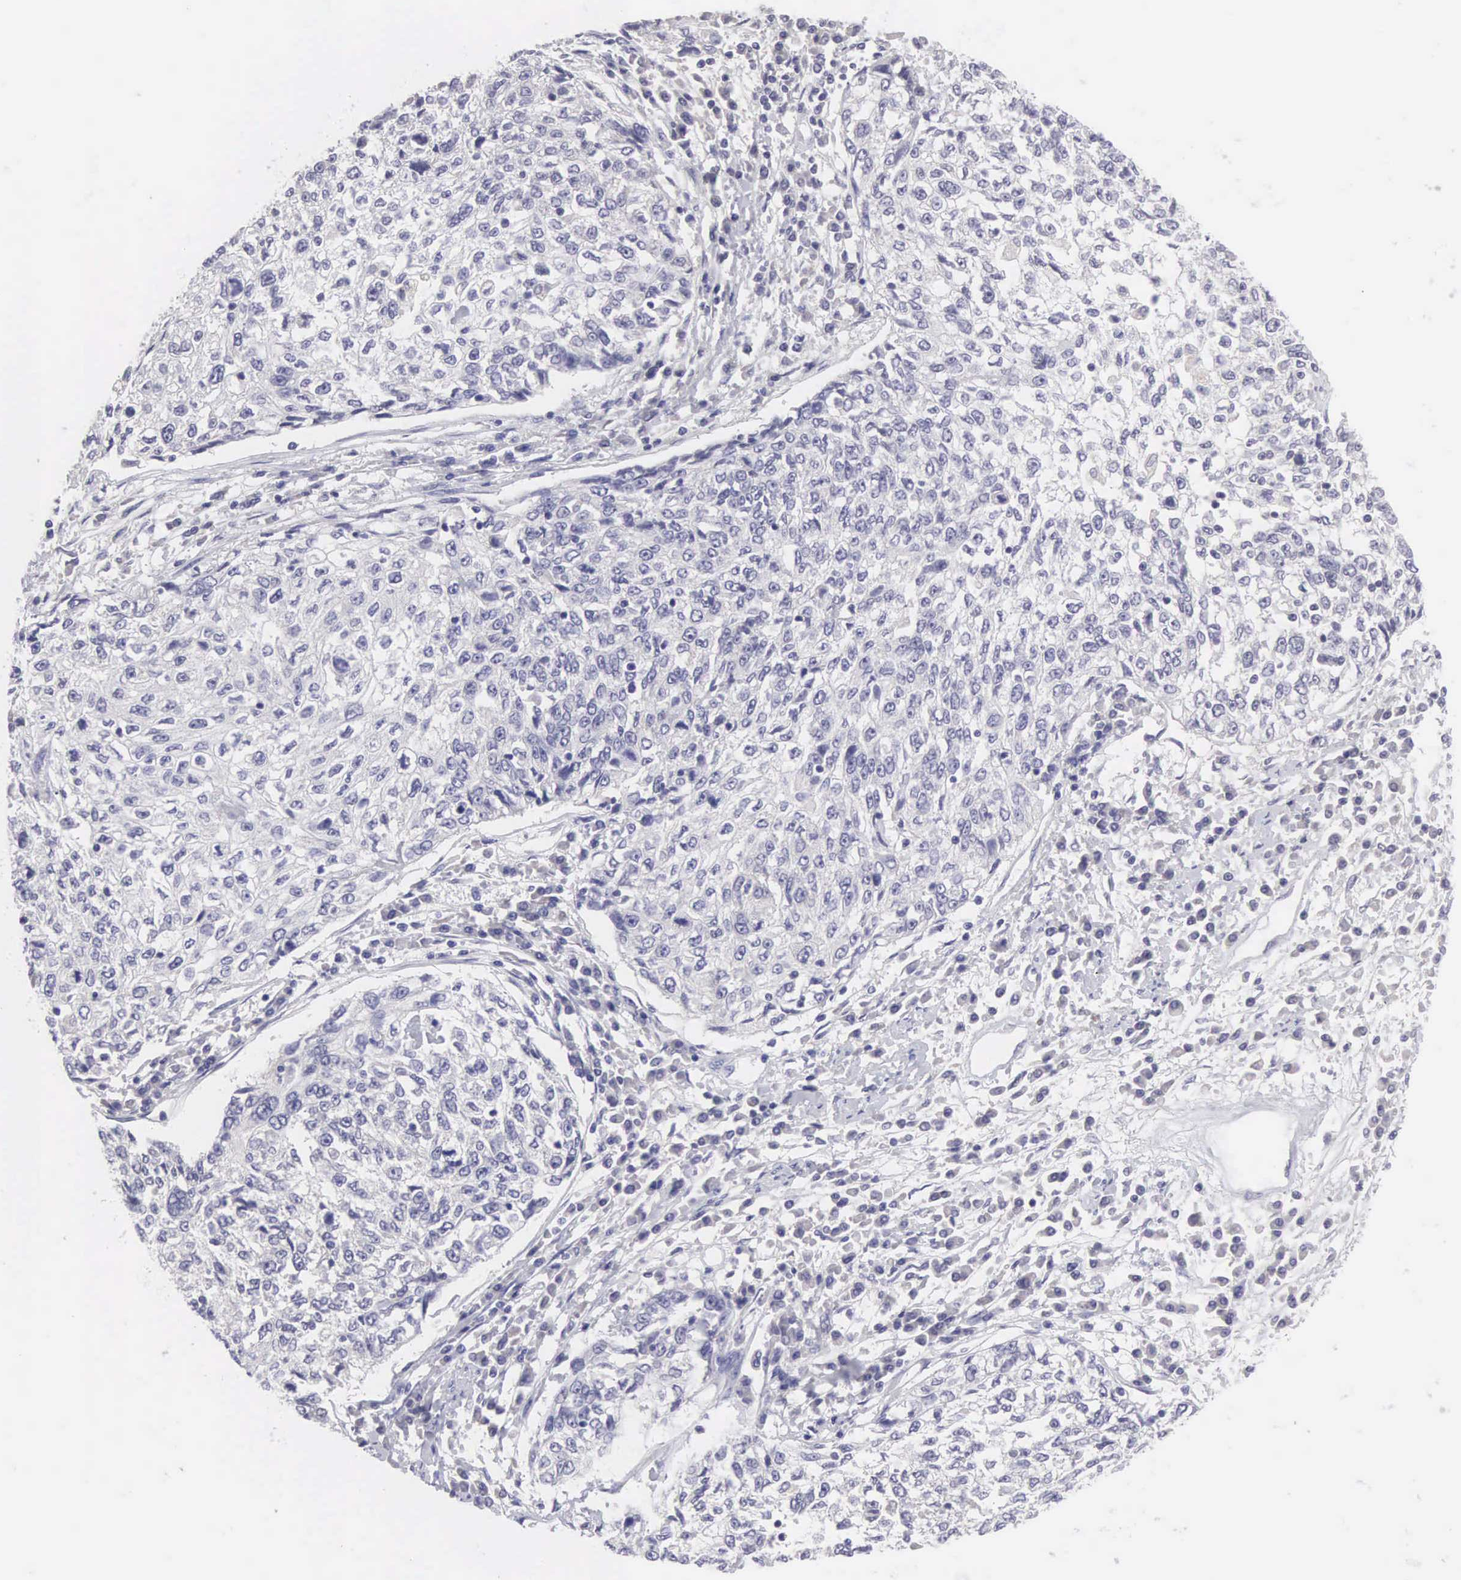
{"staining": {"intensity": "negative", "quantity": "none", "location": "none"}, "tissue": "cervical cancer", "cell_type": "Tumor cells", "image_type": "cancer", "snomed": [{"axis": "morphology", "description": "Squamous cell carcinoma, NOS"}, {"axis": "topography", "description": "Cervix"}], "caption": "Cervical squamous cell carcinoma was stained to show a protein in brown. There is no significant staining in tumor cells.", "gene": "SLITRK4", "patient": {"sex": "female", "age": 57}}